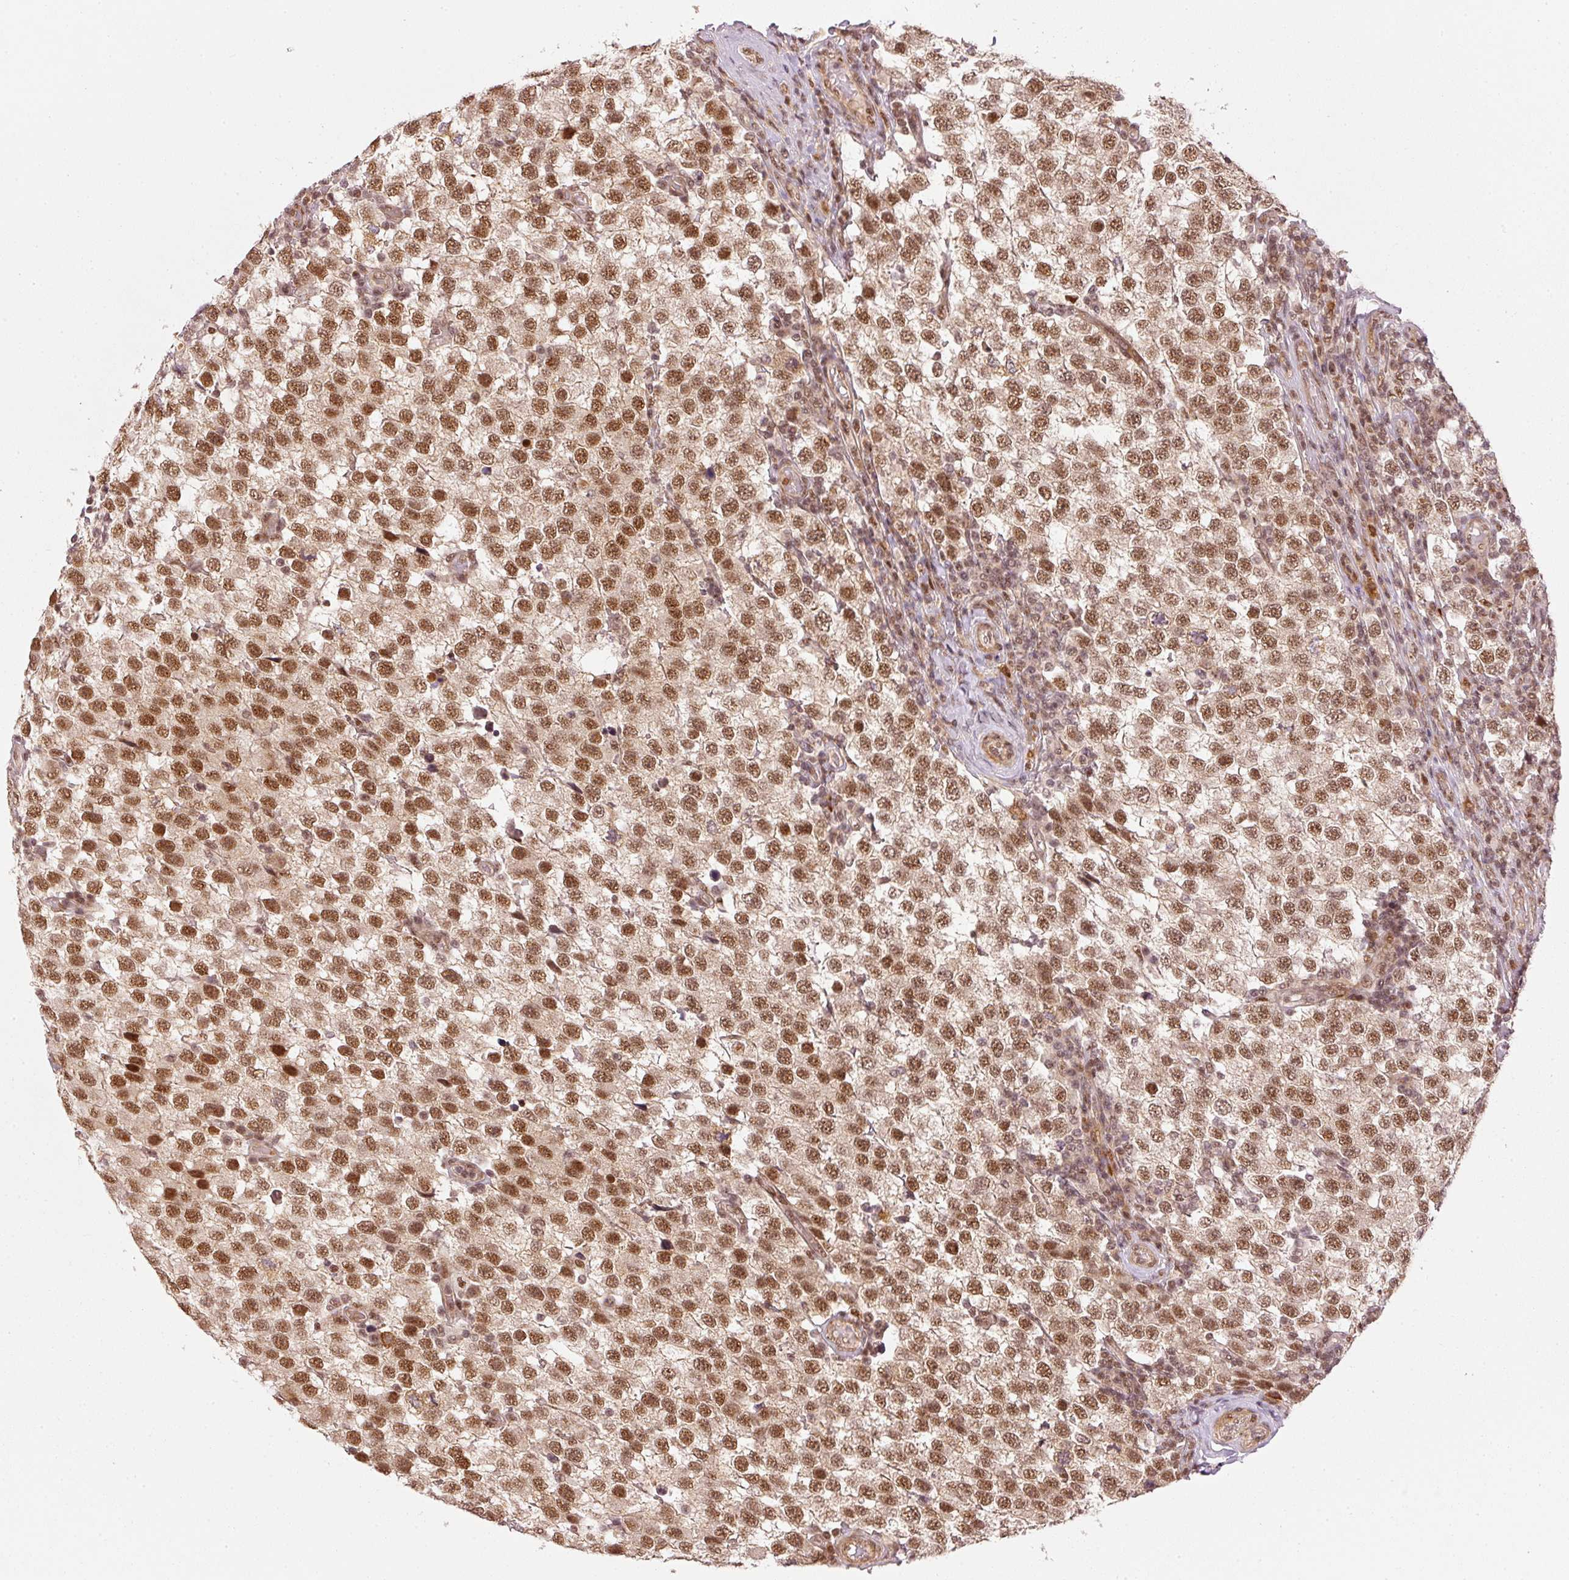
{"staining": {"intensity": "moderate", "quantity": ">75%", "location": "nuclear"}, "tissue": "testis cancer", "cell_type": "Tumor cells", "image_type": "cancer", "snomed": [{"axis": "morphology", "description": "Seminoma, NOS"}, {"axis": "topography", "description": "Testis"}], "caption": "IHC staining of seminoma (testis), which exhibits medium levels of moderate nuclear expression in approximately >75% of tumor cells indicating moderate nuclear protein expression. The staining was performed using DAB (3,3'-diaminobenzidine) (brown) for protein detection and nuclei were counterstained in hematoxylin (blue).", "gene": "THOC6", "patient": {"sex": "male", "age": 34}}